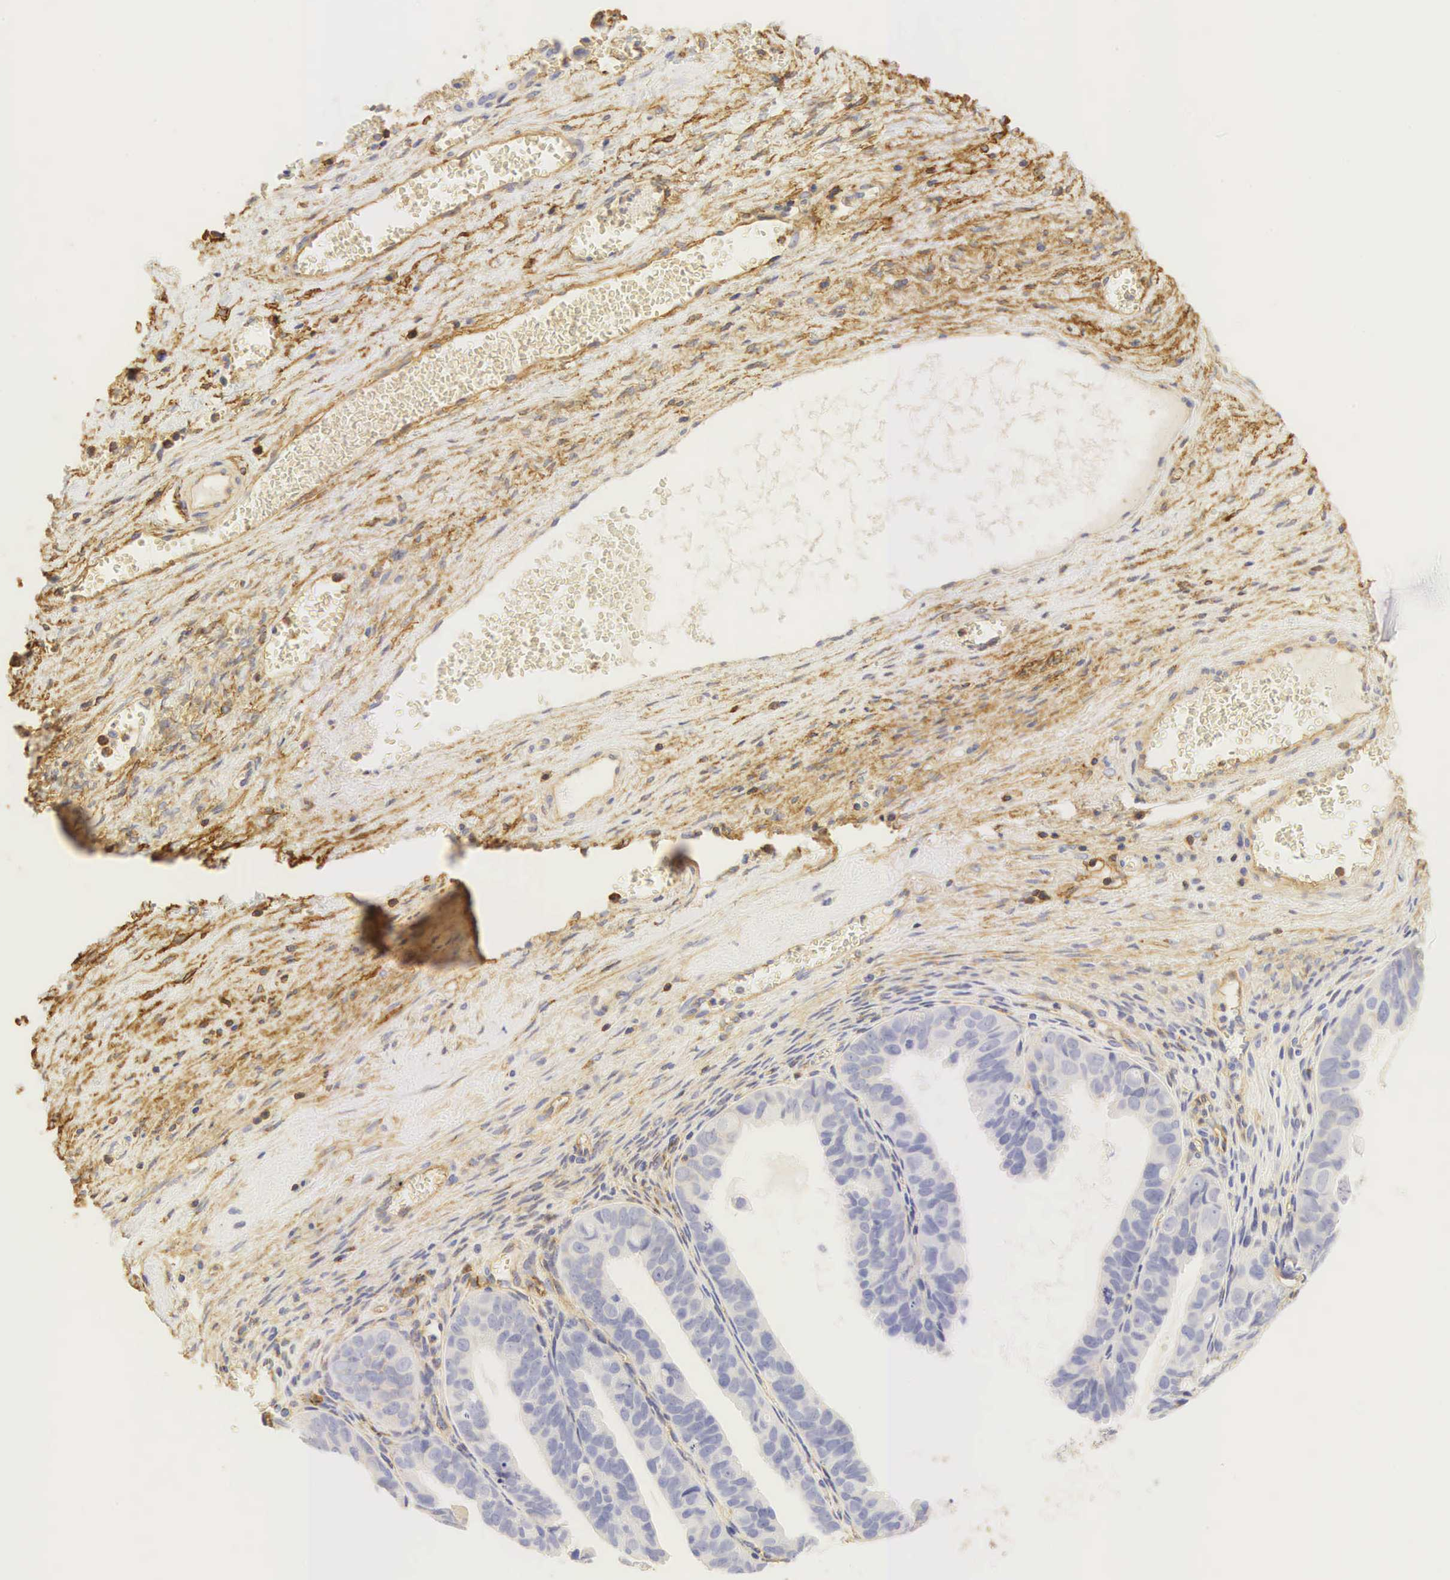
{"staining": {"intensity": "negative", "quantity": "none", "location": "none"}, "tissue": "ovarian cancer", "cell_type": "Tumor cells", "image_type": "cancer", "snomed": [{"axis": "morphology", "description": "Carcinoma, endometroid"}, {"axis": "topography", "description": "Ovary"}], "caption": "Protein analysis of endometroid carcinoma (ovarian) displays no significant staining in tumor cells.", "gene": "CD99", "patient": {"sex": "female", "age": 85}}